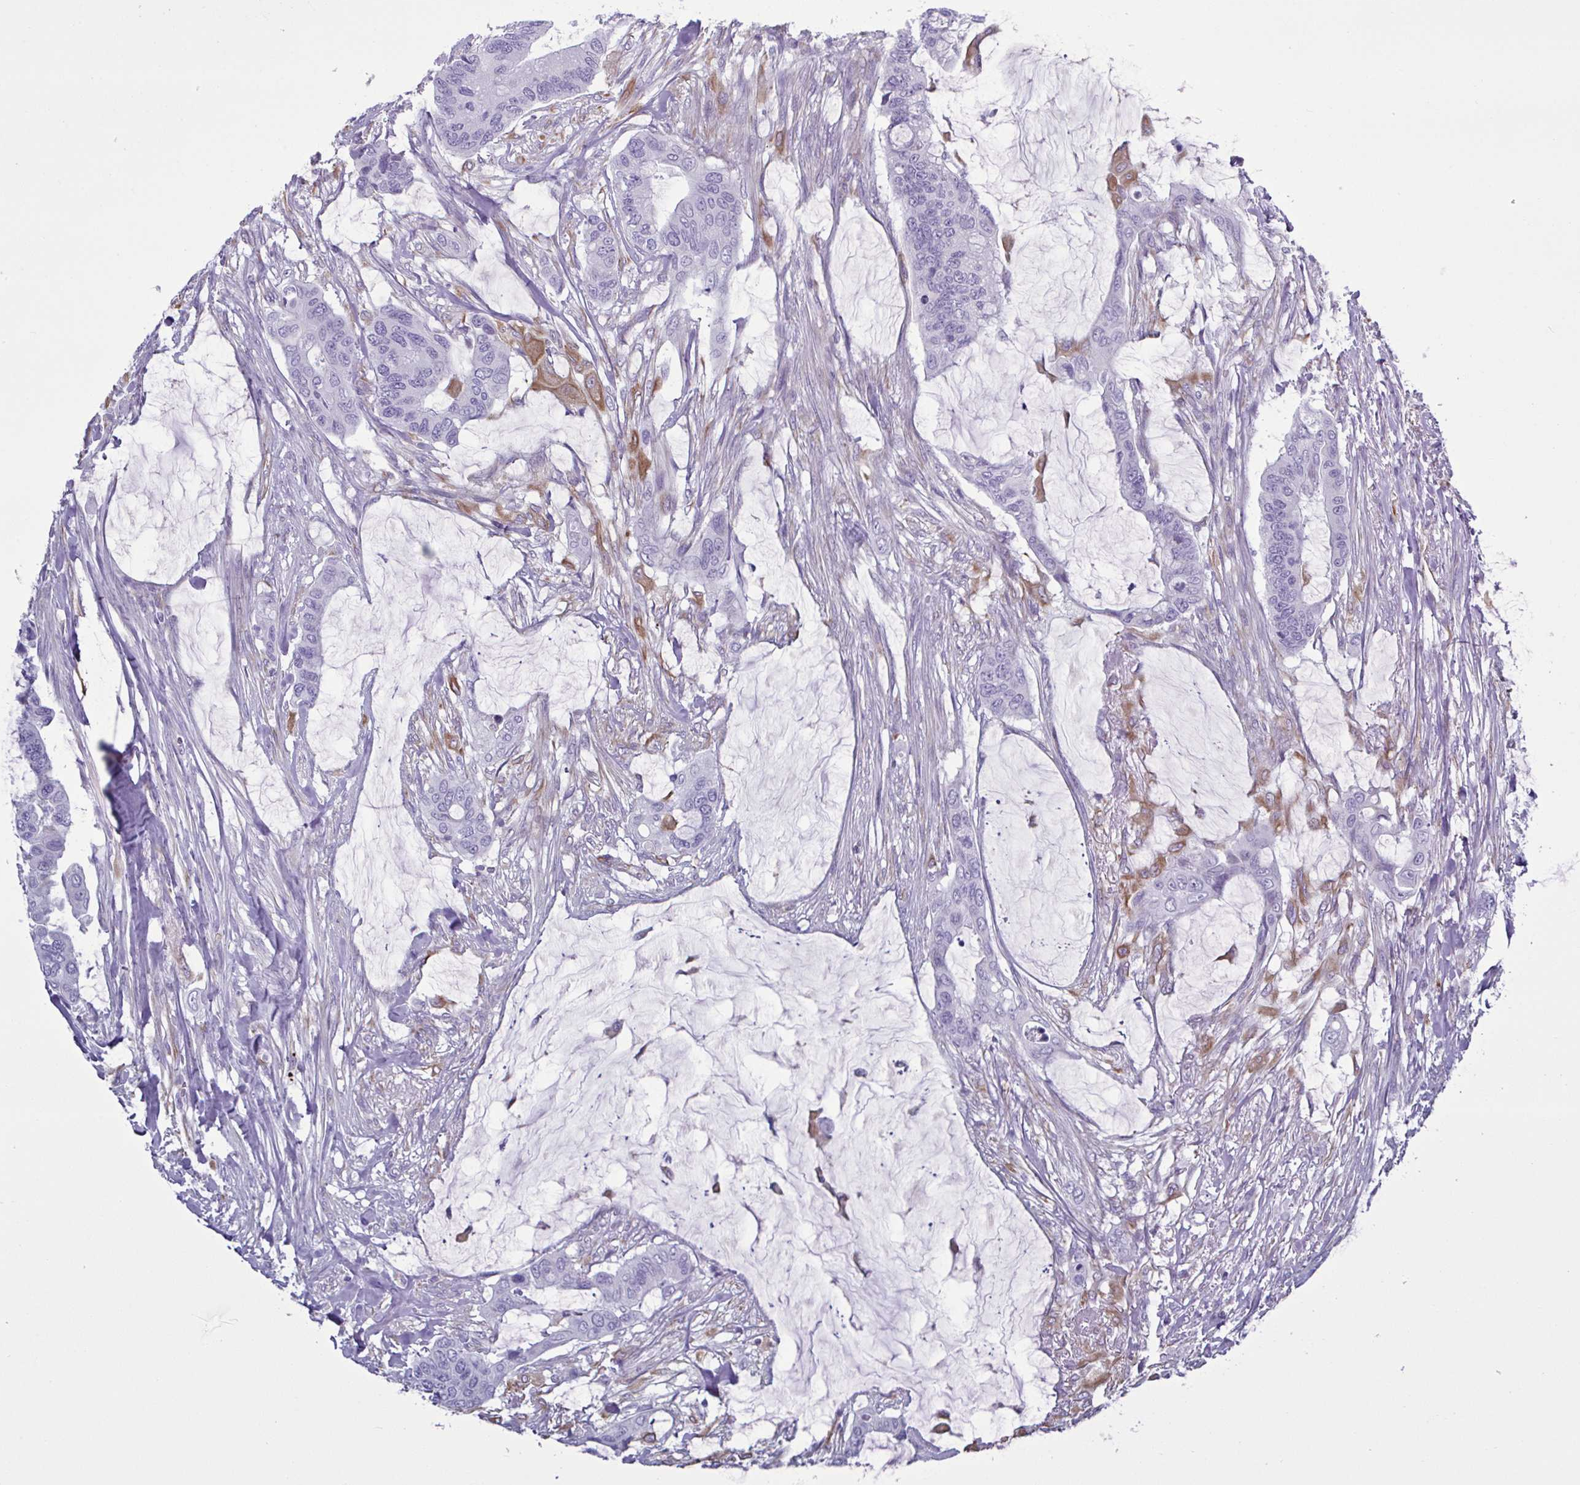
{"staining": {"intensity": "negative", "quantity": "none", "location": "none"}, "tissue": "colorectal cancer", "cell_type": "Tumor cells", "image_type": "cancer", "snomed": [{"axis": "morphology", "description": "Adenocarcinoma, NOS"}, {"axis": "topography", "description": "Rectum"}], "caption": "This is a micrograph of IHC staining of adenocarcinoma (colorectal), which shows no positivity in tumor cells.", "gene": "TMEM86B", "patient": {"sex": "female", "age": 59}}